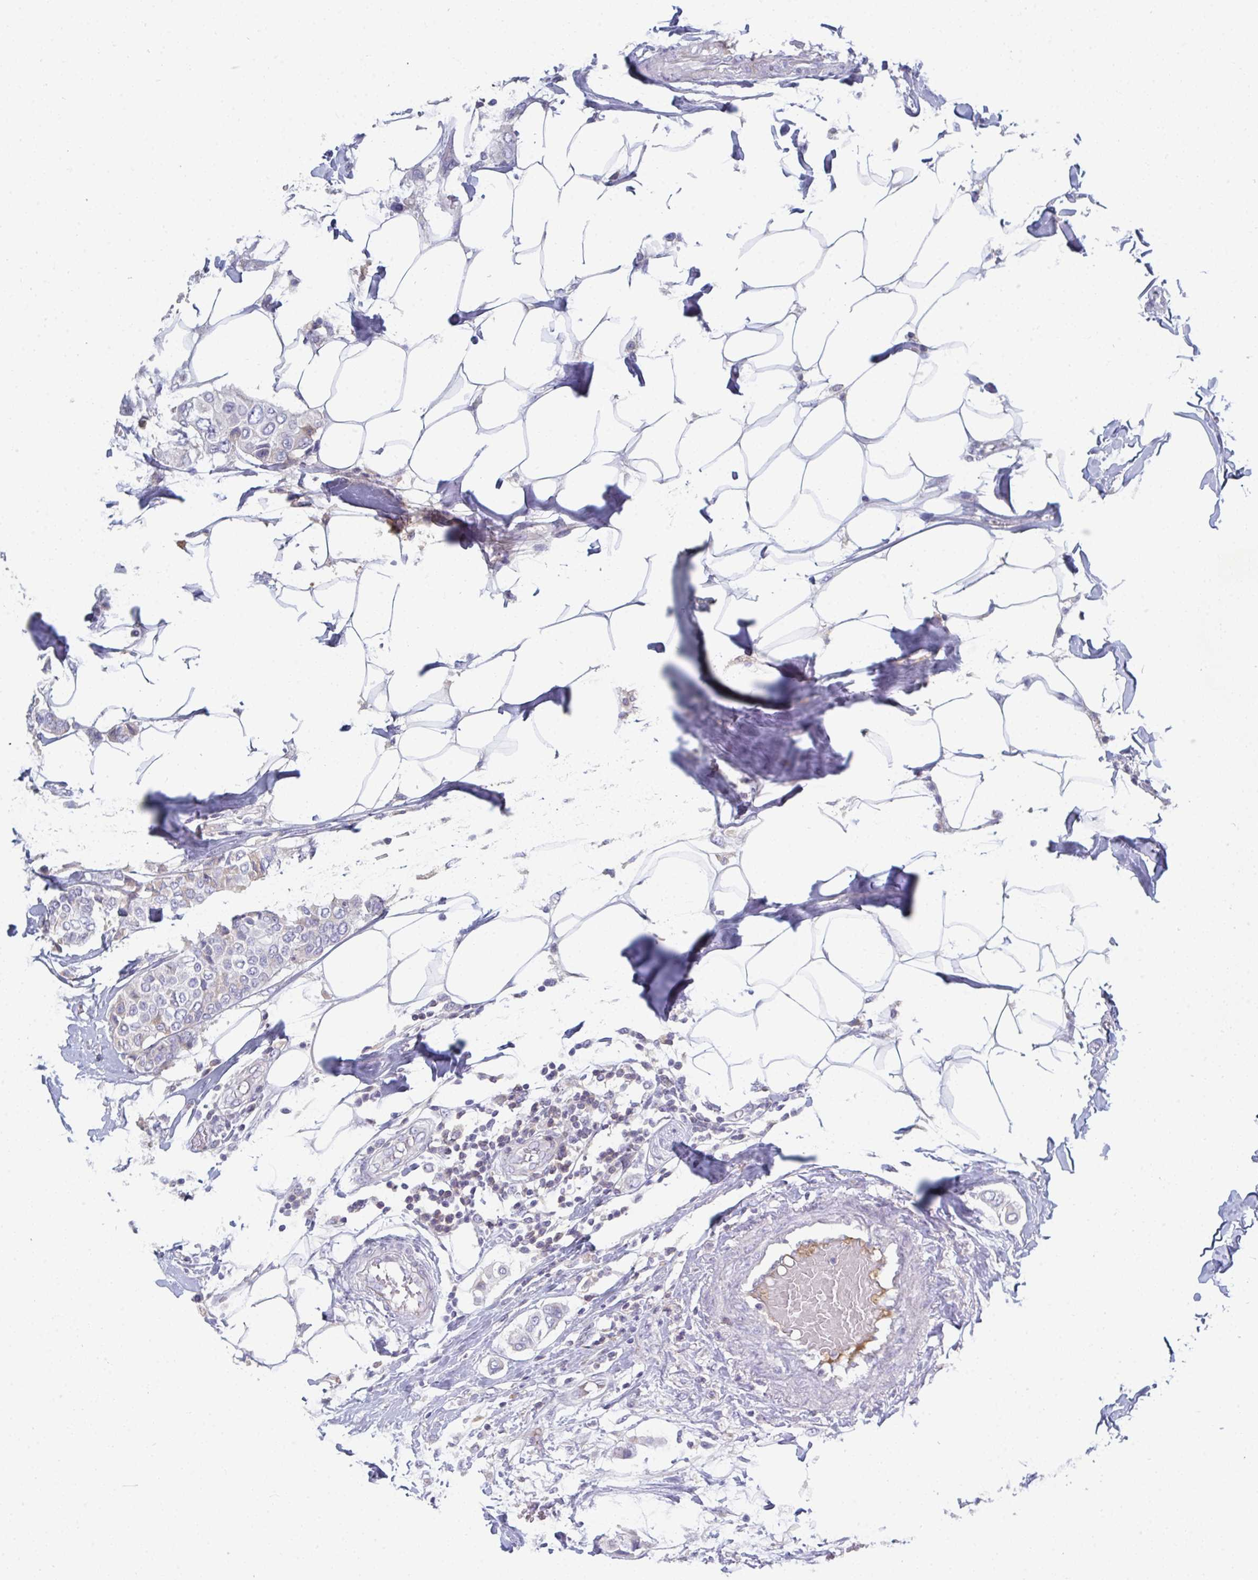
{"staining": {"intensity": "negative", "quantity": "none", "location": "none"}, "tissue": "breast cancer", "cell_type": "Tumor cells", "image_type": "cancer", "snomed": [{"axis": "morphology", "description": "Lobular carcinoma"}, {"axis": "topography", "description": "Breast"}], "caption": "Breast lobular carcinoma stained for a protein using immunohistochemistry exhibits no positivity tumor cells.", "gene": "HGFAC", "patient": {"sex": "female", "age": 51}}